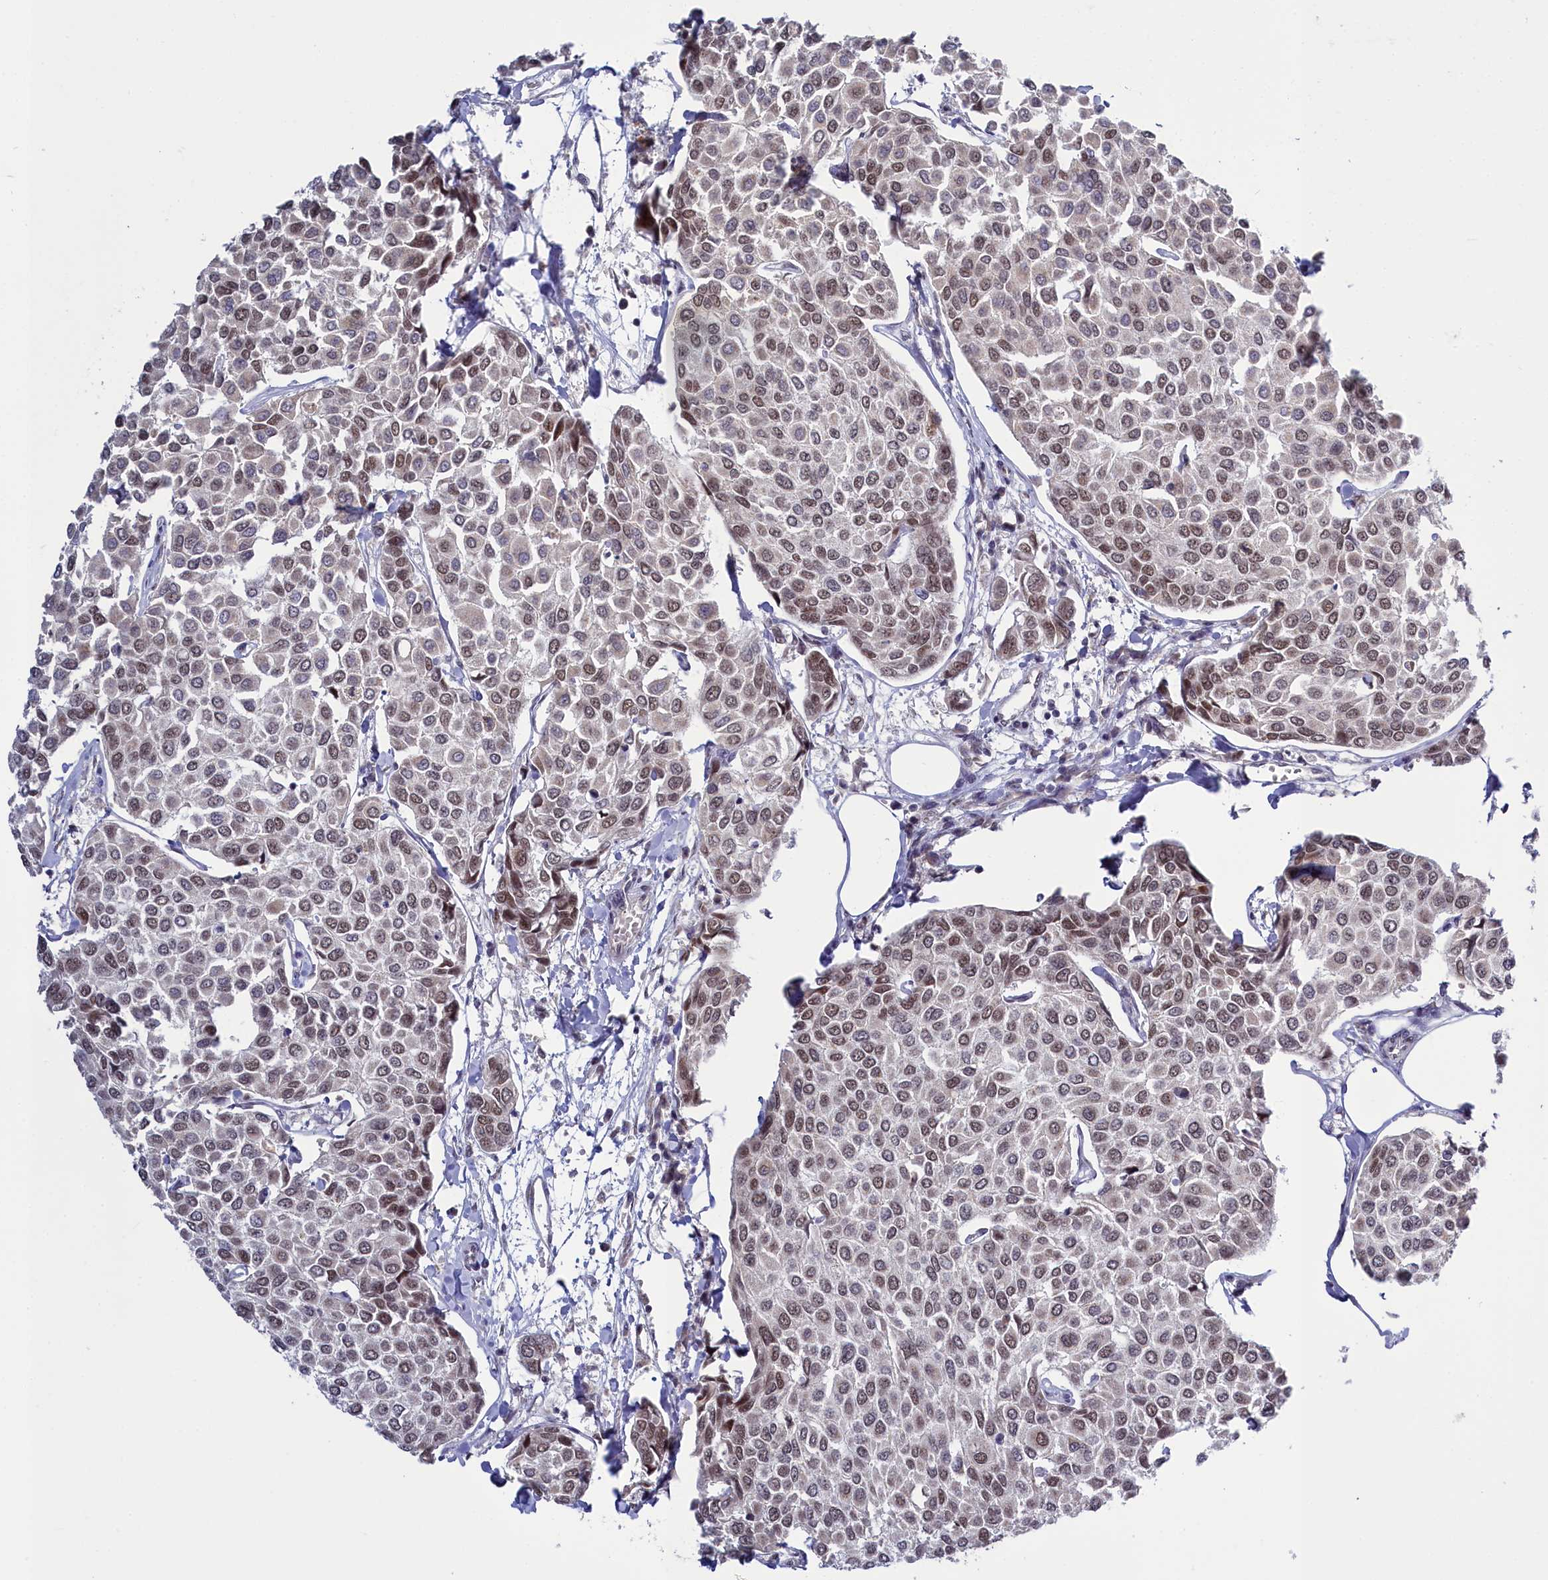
{"staining": {"intensity": "moderate", "quantity": "<25%", "location": "nuclear"}, "tissue": "breast cancer", "cell_type": "Tumor cells", "image_type": "cancer", "snomed": [{"axis": "morphology", "description": "Duct carcinoma"}, {"axis": "topography", "description": "Breast"}], "caption": "Human breast cancer (invasive ductal carcinoma) stained with a brown dye reveals moderate nuclear positive positivity in about <25% of tumor cells.", "gene": "PPHLN1", "patient": {"sex": "female", "age": 55}}